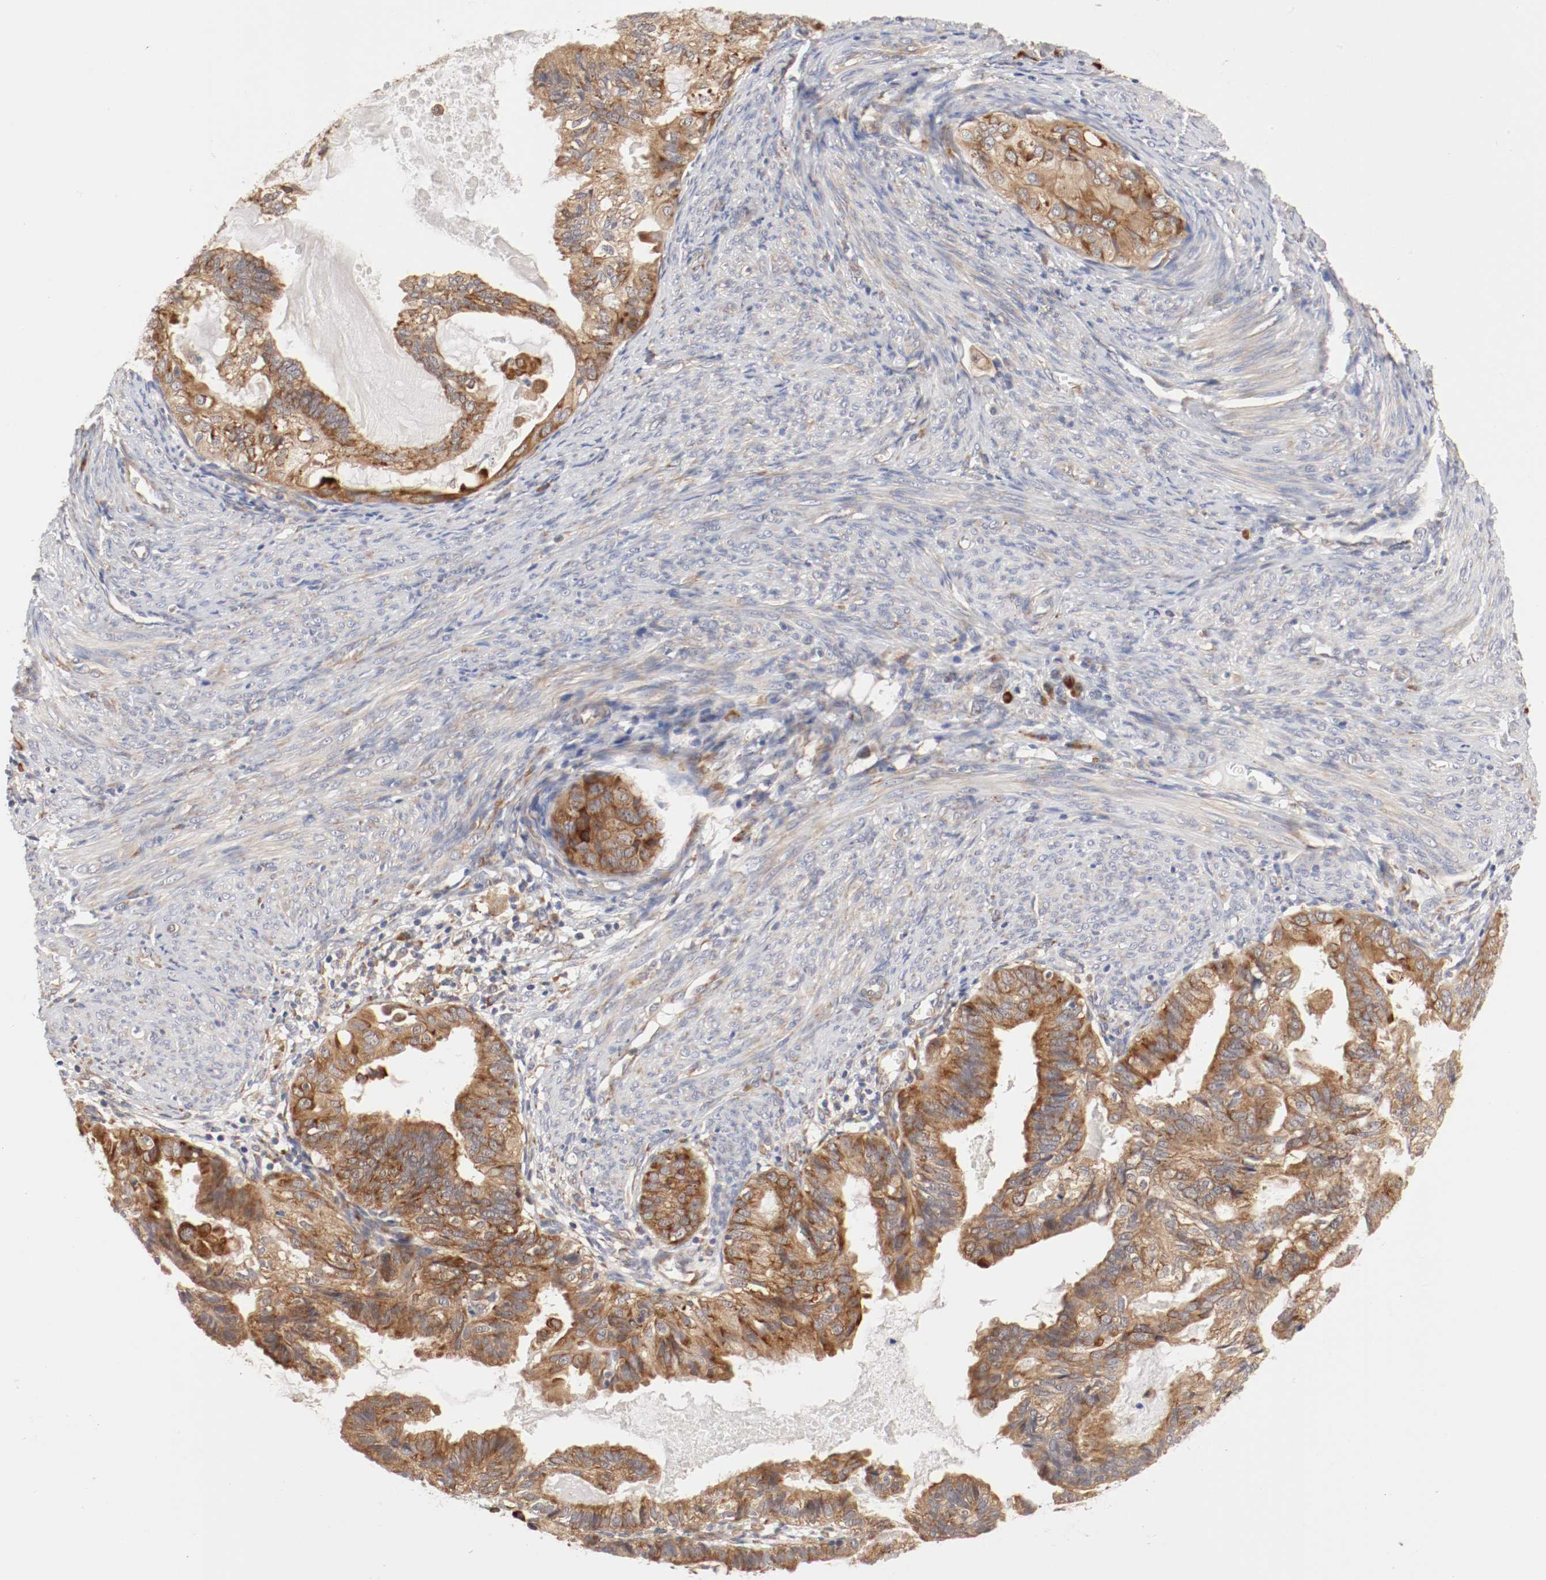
{"staining": {"intensity": "moderate", "quantity": ">75%", "location": "cytoplasmic/membranous"}, "tissue": "cervical cancer", "cell_type": "Tumor cells", "image_type": "cancer", "snomed": [{"axis": "morphology", "description": "Normal tissue, NOS"}, {"axis": "morphology", "description": "Adenocarcinoma, NOS"}, {"axis": "topography", "description": "Cervix"}, {"axis": "topography", "description": "Endometrium"}], "caption": "Protein staining of adenocarcinoma (cervical) tissue demonstrates moderate cytoplasmic/membranous staining in about >75% of tumor cells. Ihc stains the protein in brown and the nuclei are stained blue.", "gene": "FKBP3", "patient": {"sex": "female", "age": 86}}